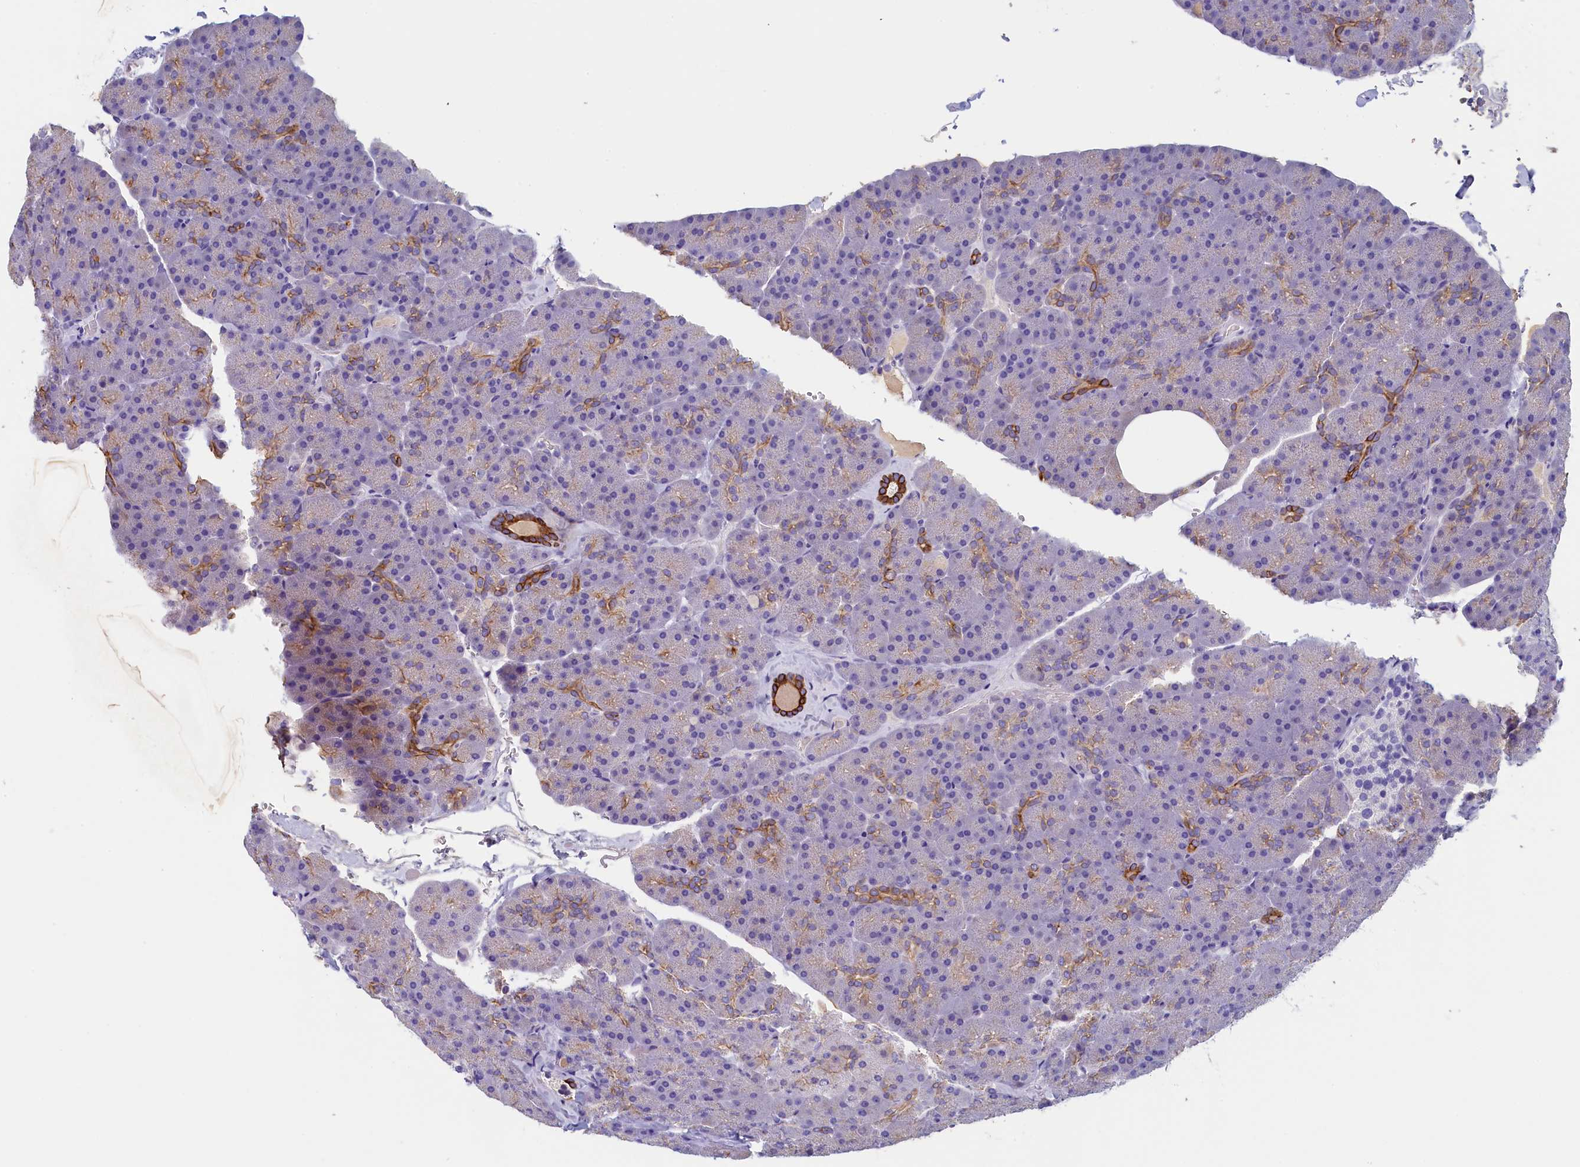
{"staining": {"intensity": "strong", "quantity": "<25%", "location": "cytoplasmic/membranous"}, "tissue": "pancreas", "cell_type": "Exocrine glandular cells", "image_type": "normal", "snomed": [{"axis": "morphology", "description": "Normal tissue, NOS"}, {"axis": "topography", "description": "Pancreas"}], "caption": "Pancreas stained with immunohistochemistry reveals strong cytoplasmic/membranous expression in about <25% of exocrine glandular cells. Using DAB (3,3'-diaminobenzidine) (brown) and hematoxylin (blue) stains, captured at high magnification using brightfield microscopy.", "gene": "GUCA1C", "patient": {"sex": "male", "age": 36}}